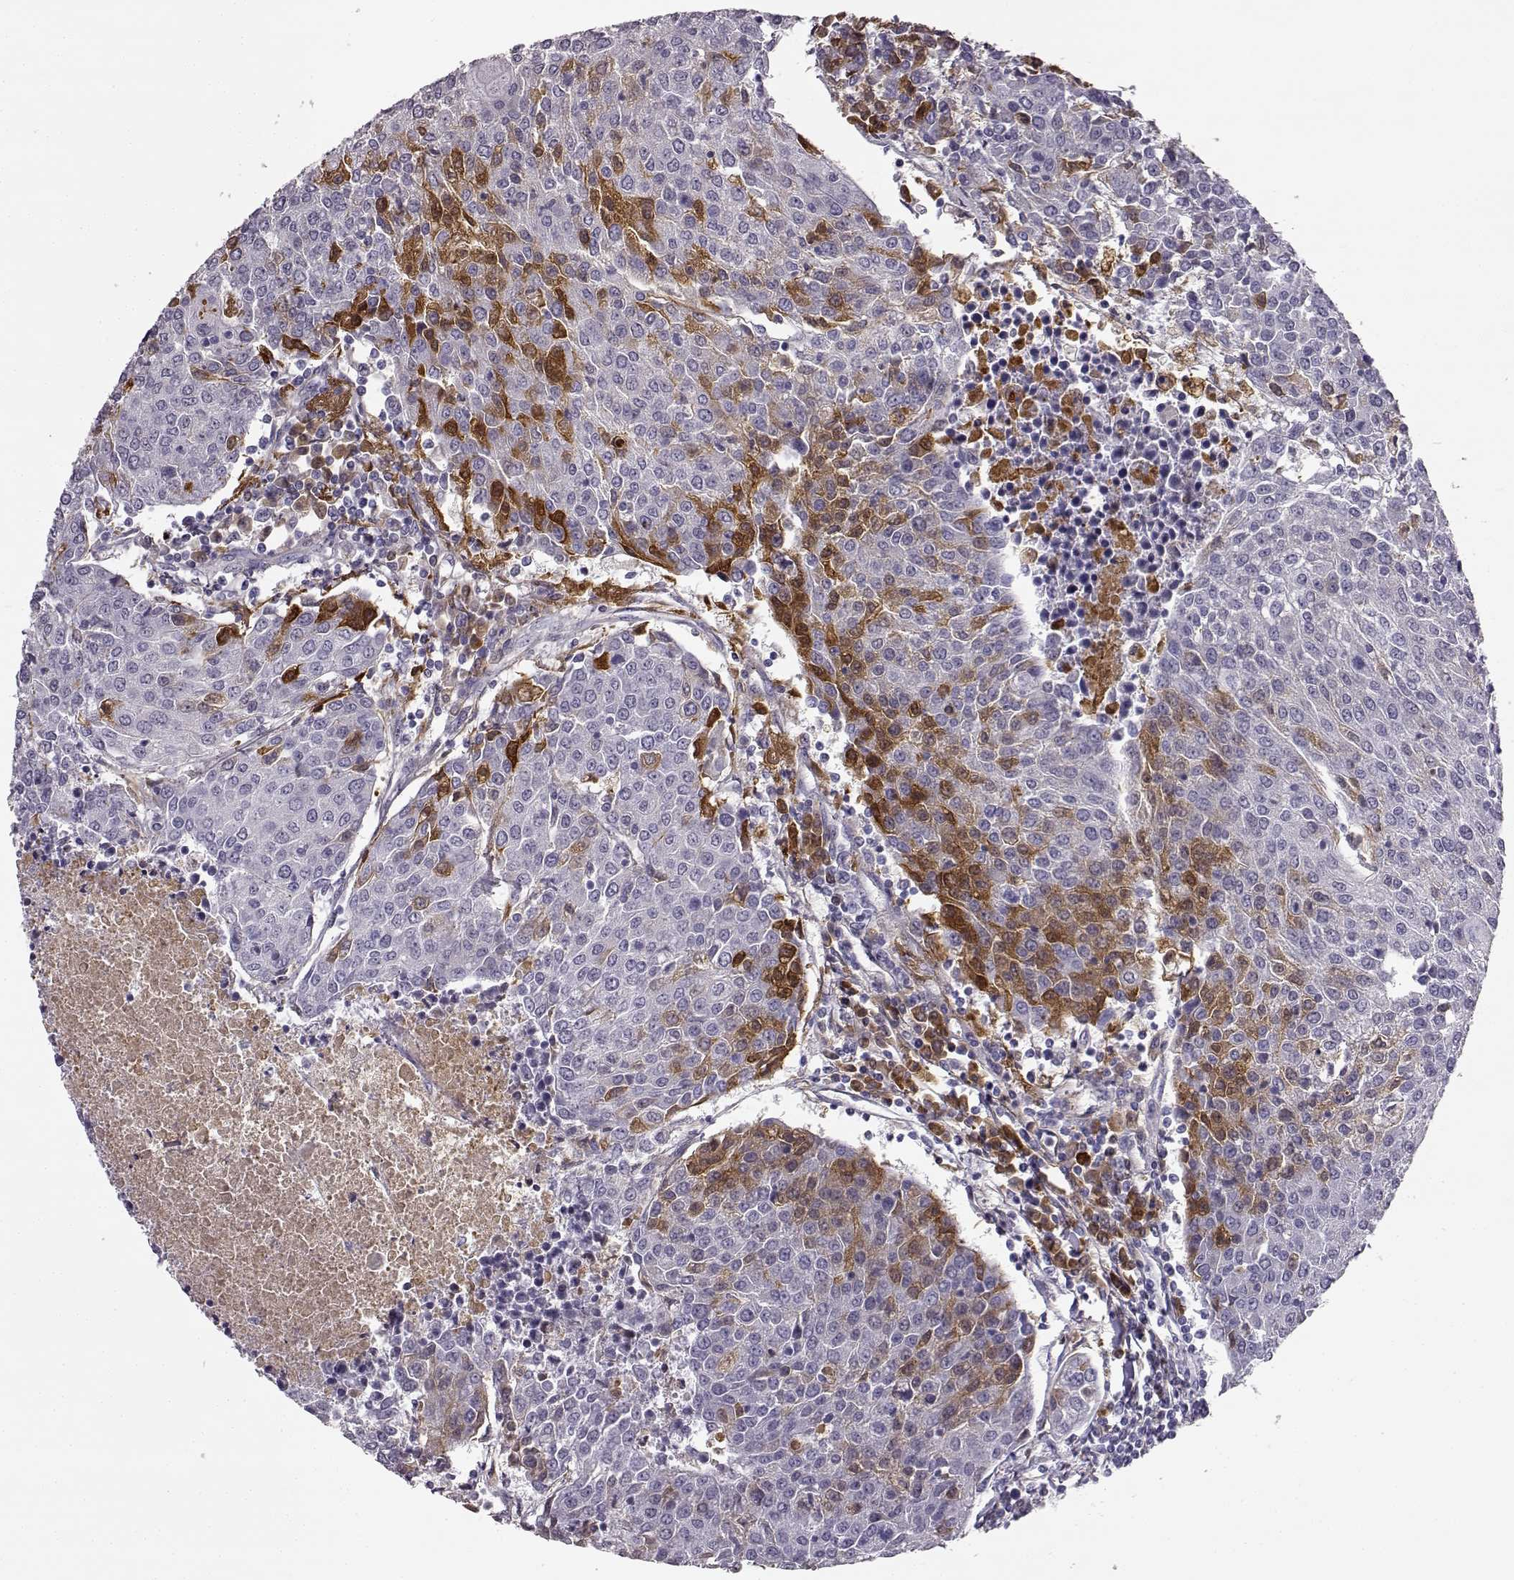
{"staining": {"intensity": "strong", "quantity": "<25%", "location": "cytoplasmic/membranous"}, "tissue": "urothelial cancer", "cell_type": "Tumor cells", "image_type": "cancer", "snomed": [{"axis": "morphology", "description": "Urothelial carcinoma, High grade"}, {"axis": "topography", "description": "Urinary bladder"}], "caption": "Approximately <25% of tumor cells in human urothelial cancer reveal strong cytoplasmic/membranous protein staining as visualized by brown immunohistochemical staining.", "gene": "TRIM69", "patient": {"sex": "female", "age": 85}}